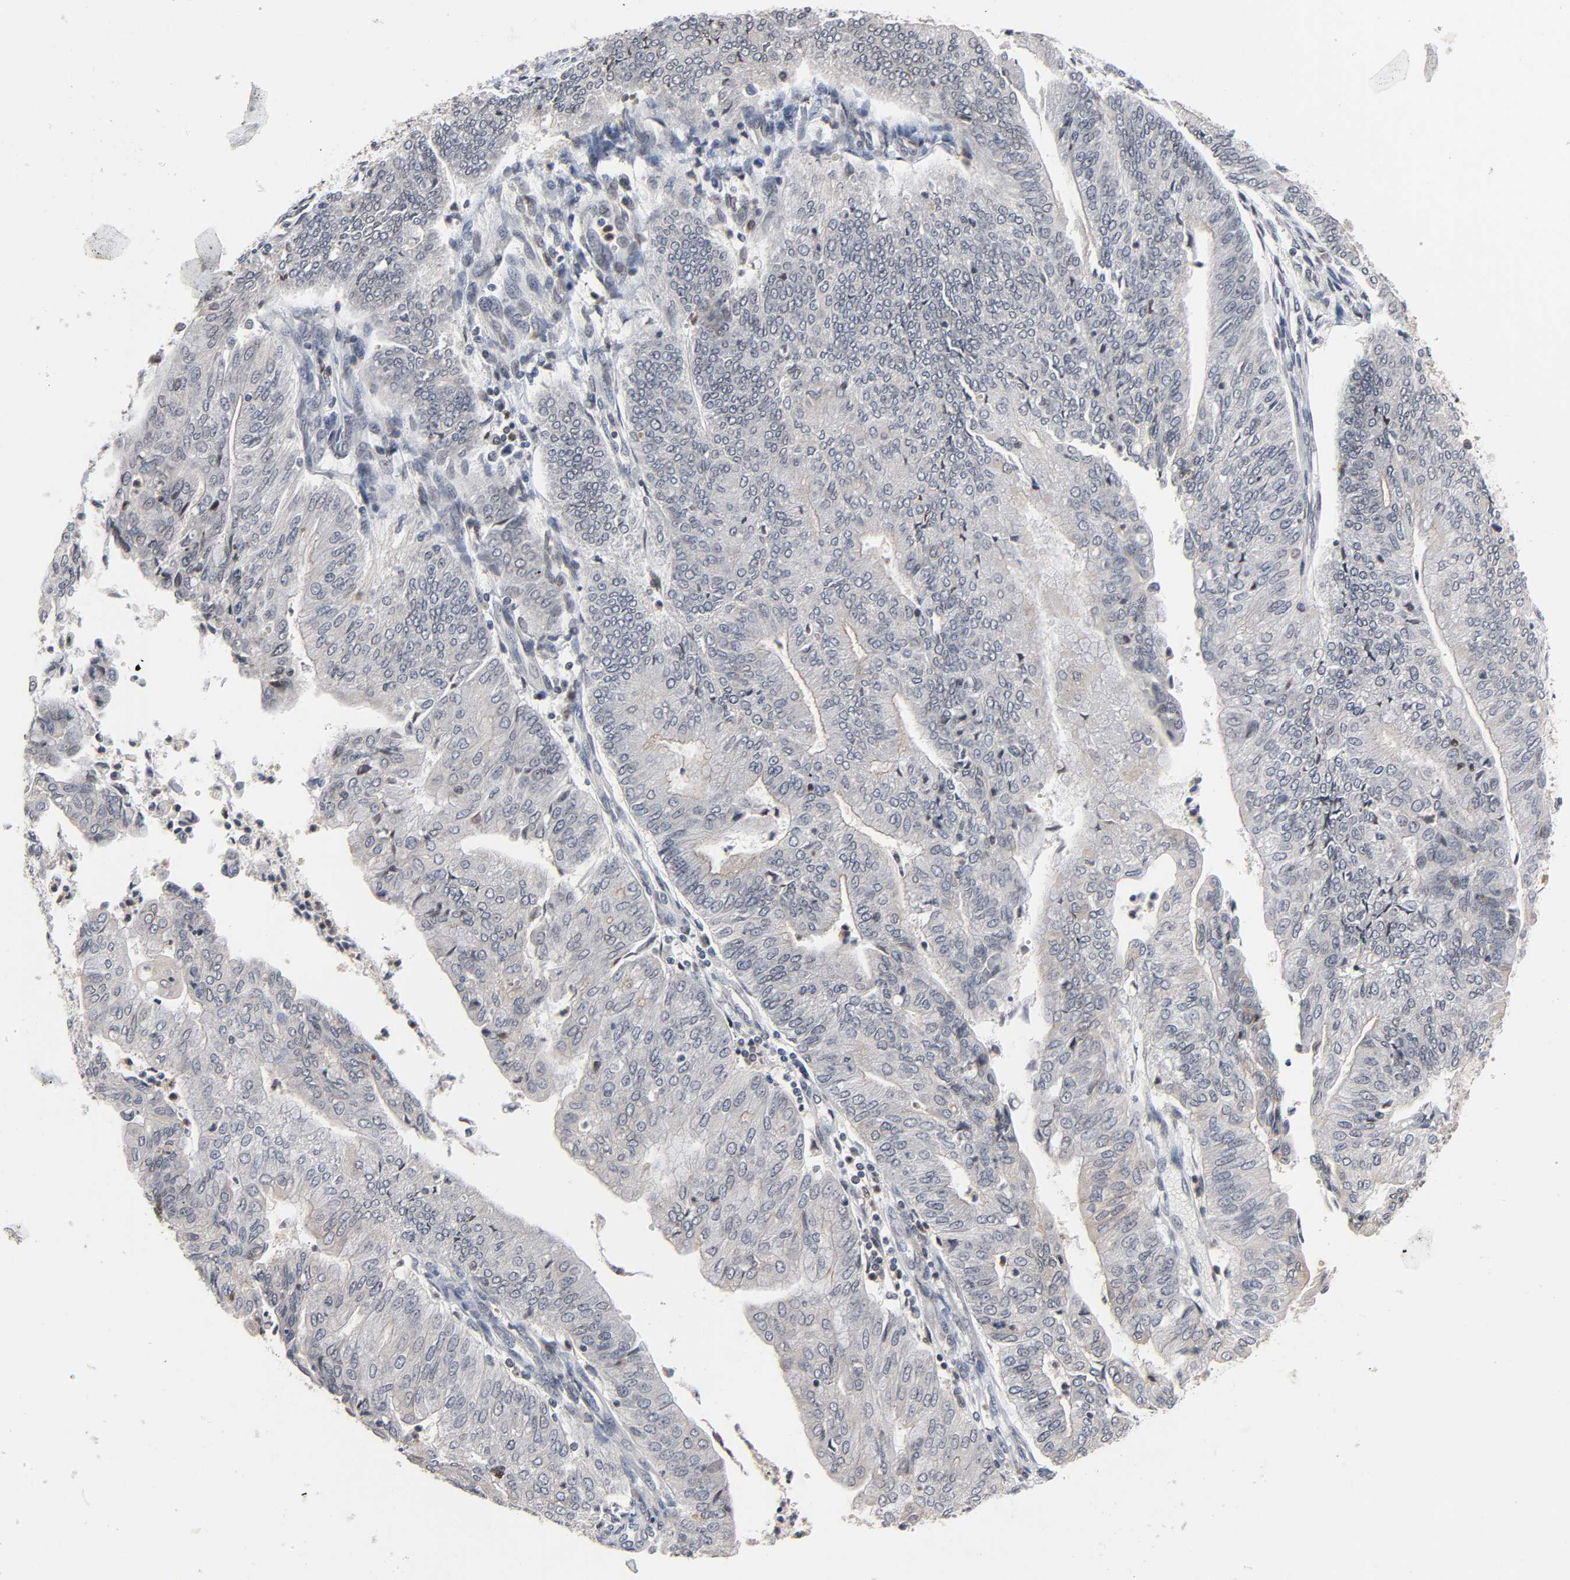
{"staining": {"intensity": "negative", "quantity": "none", "location": "none"}, "tissue": "endometrial cancer", "cell_type": "Tumor cells", "image_type": "cancer", "snomed": [{"axis": "morphology", "description": "Adenocarcinoma, NOS"}, {"axis": "topography", "description": "Endometrium"}], "caption": "Immunohistochemistry micrograph of neoplastic tissue: endometrial adenocarcinoma stained with DAB exhibits no significant protein staining in tumor cells.", "gene": "CCDC175", "patient": {"sex": "female", "age": 59}}